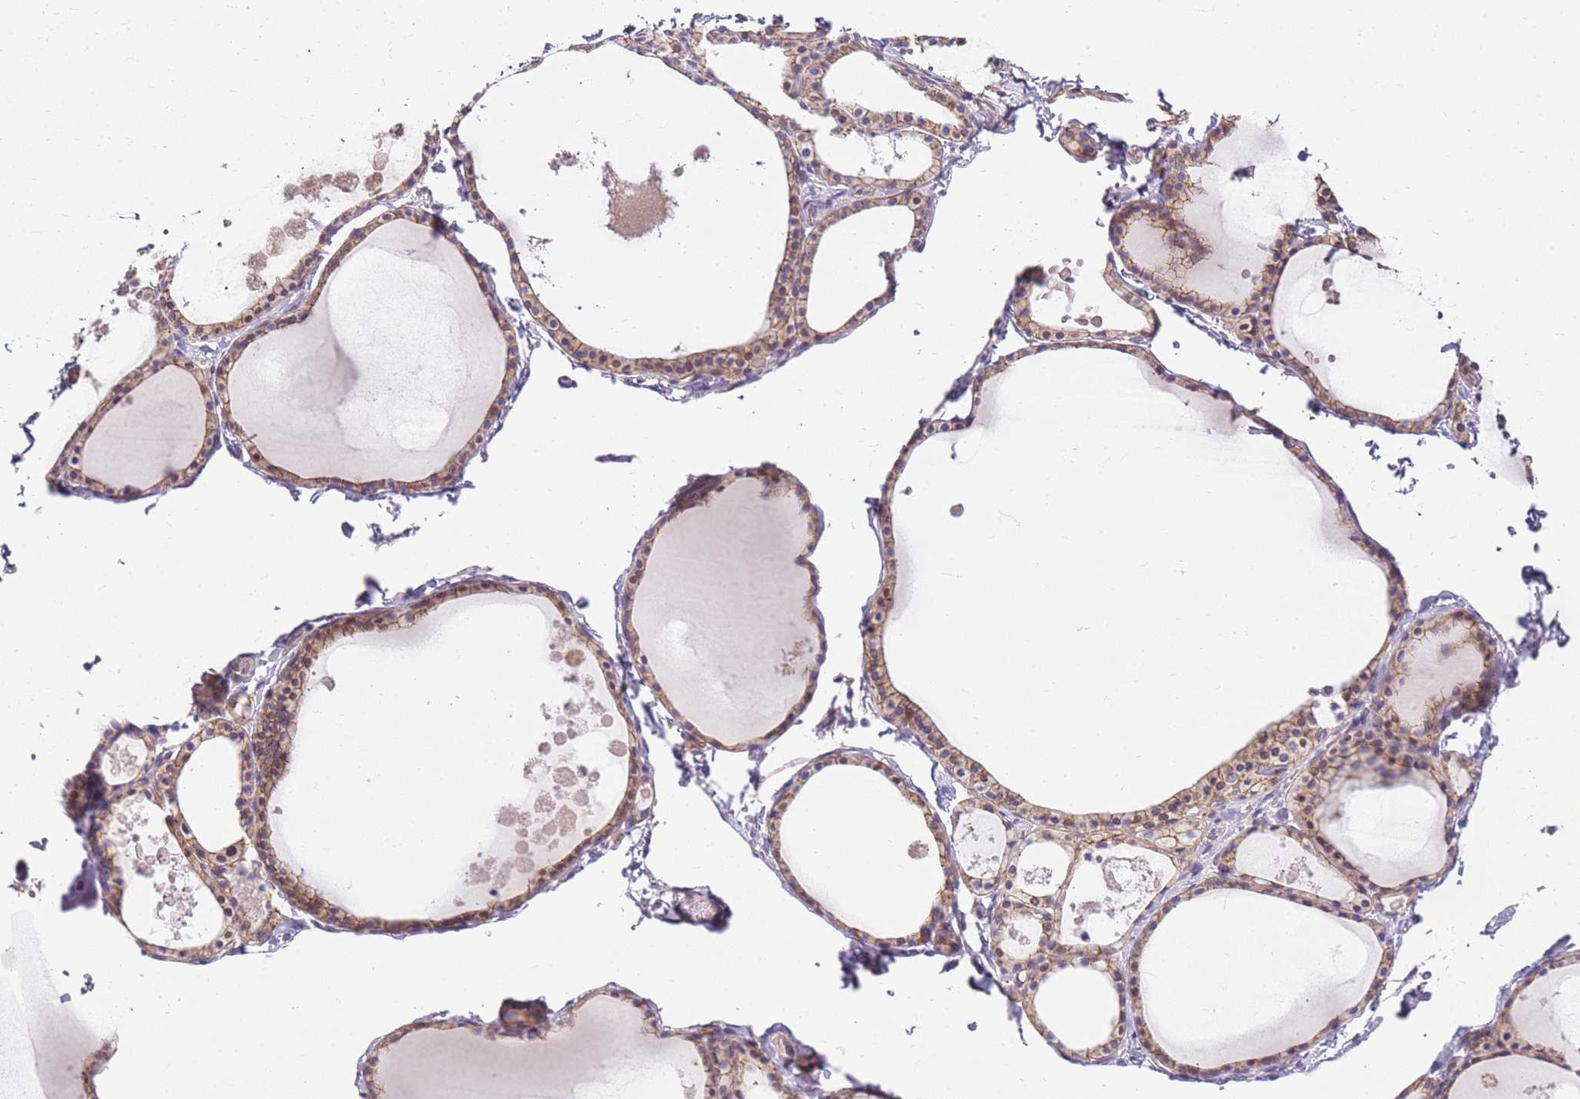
{"staining": {"intensity": "moderate", "quantity": ">75%", "location": "cytoplasmic/membranous"}, "tissue": "thyroid gland", "cell_type": "Glandular cells", "image_type": "normal", "snomed": [{"axis": "morphology", "description": "Normal tissue, NOS"}, {"axis": "topography", "description": "Thyroid gland"}], "caption": "Protein positivity by IHC demonstrates moderate cytoplasmic/membranous staining in about >75% of glandular cells in benign thyroid gland. (Brightfield microscopy of DAB IHC at high magnification).", "gene": "CLBA1", "patient": {"sex": "male", "age": 56}}